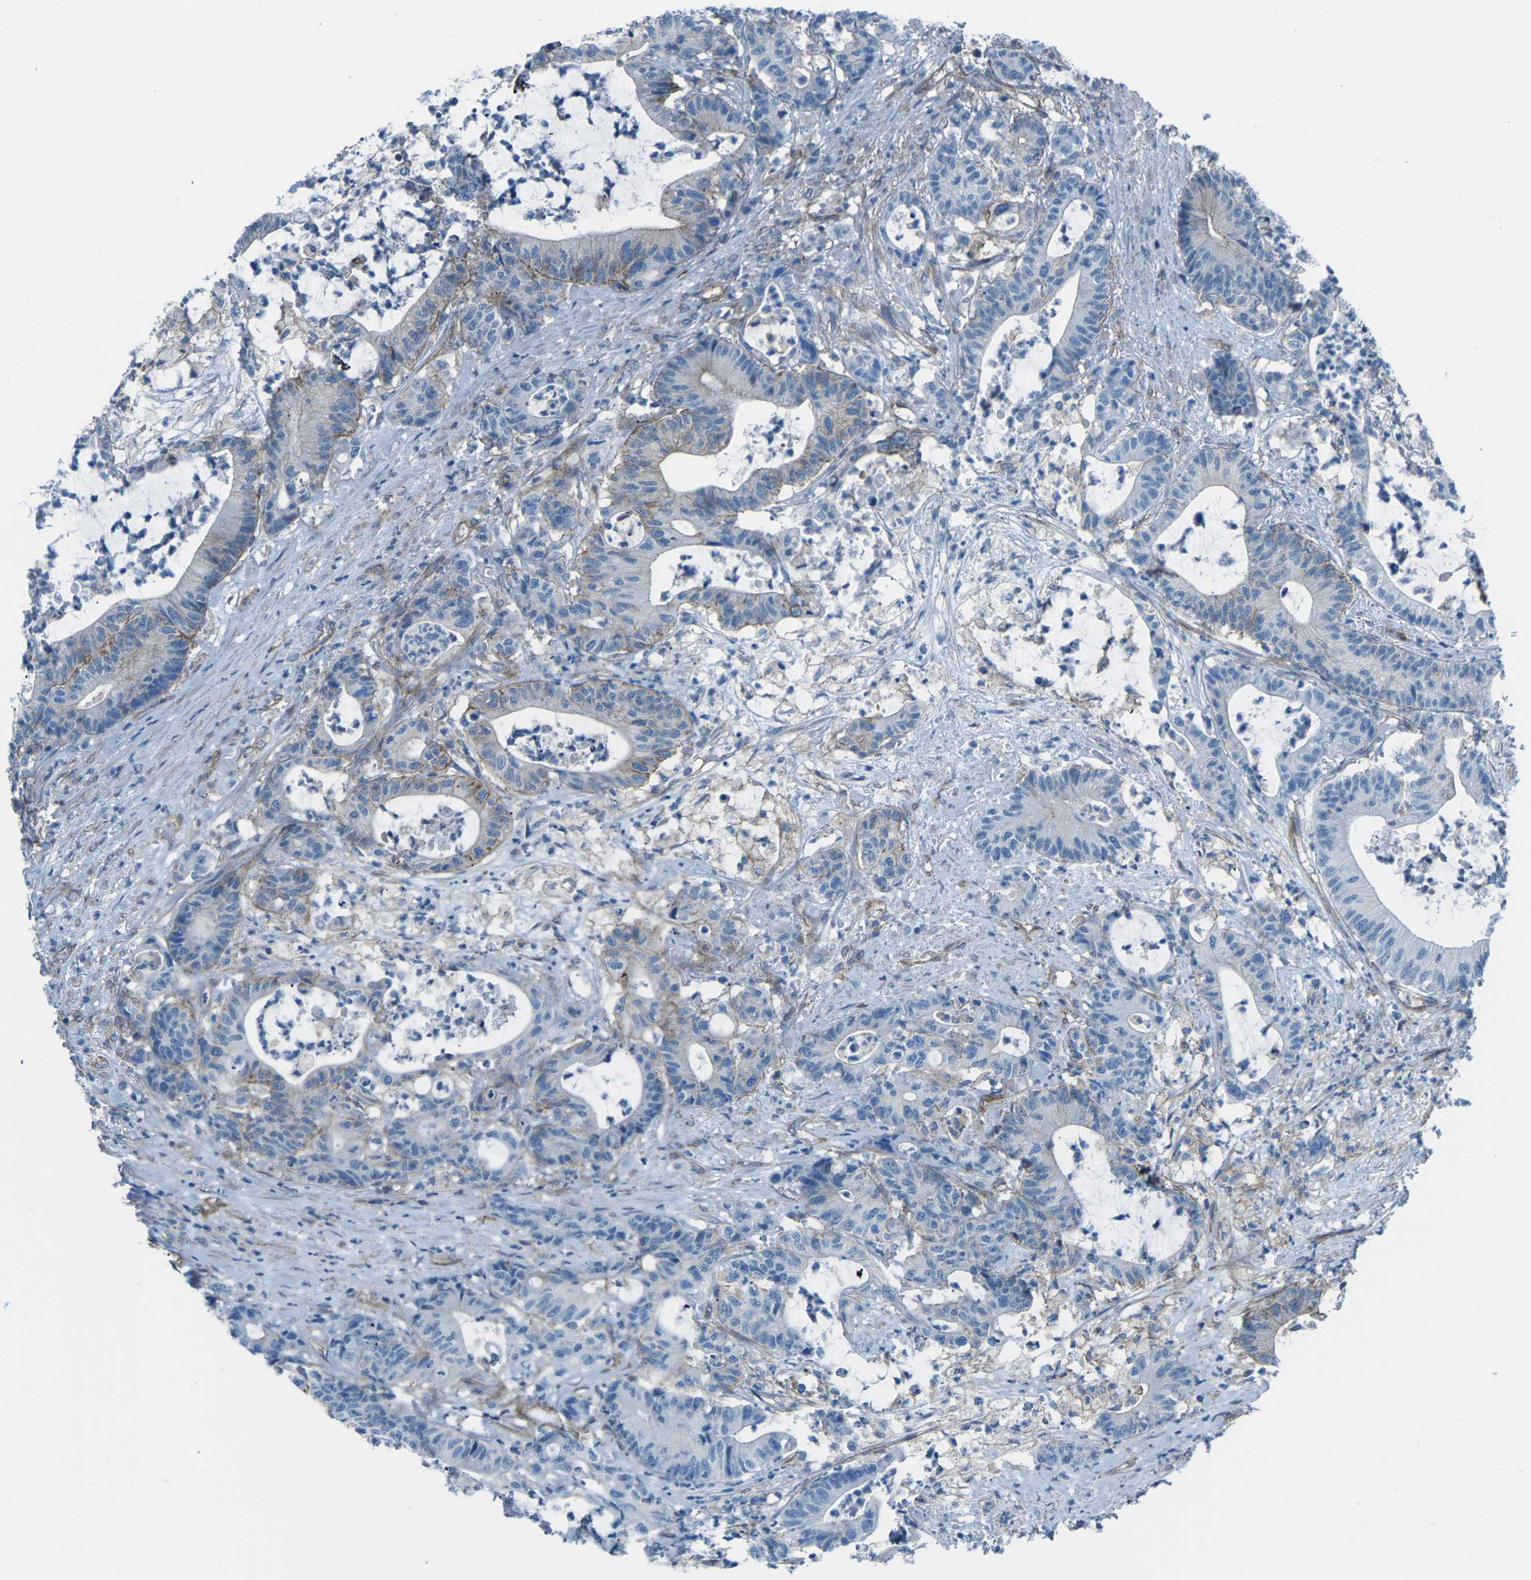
{"staining": {"intensity": "negative", "quantity": "none", "location": "none"}, "tissue": "colorectal cancer", "cell_type": "Tumor cells", "image_type": "cancer", "snomed": [{"axis": "morphology", "description": "Adenocarcinoma, NOS"}, {"axis": "topography", "description": "Colon"}], "caption": "Immunohistochemical staining of colorectal adenocarcinoma exhibits no significant staining in tumor cells.", "gene": "UTRN", "patient": {"sex": "female", "age": 84}}